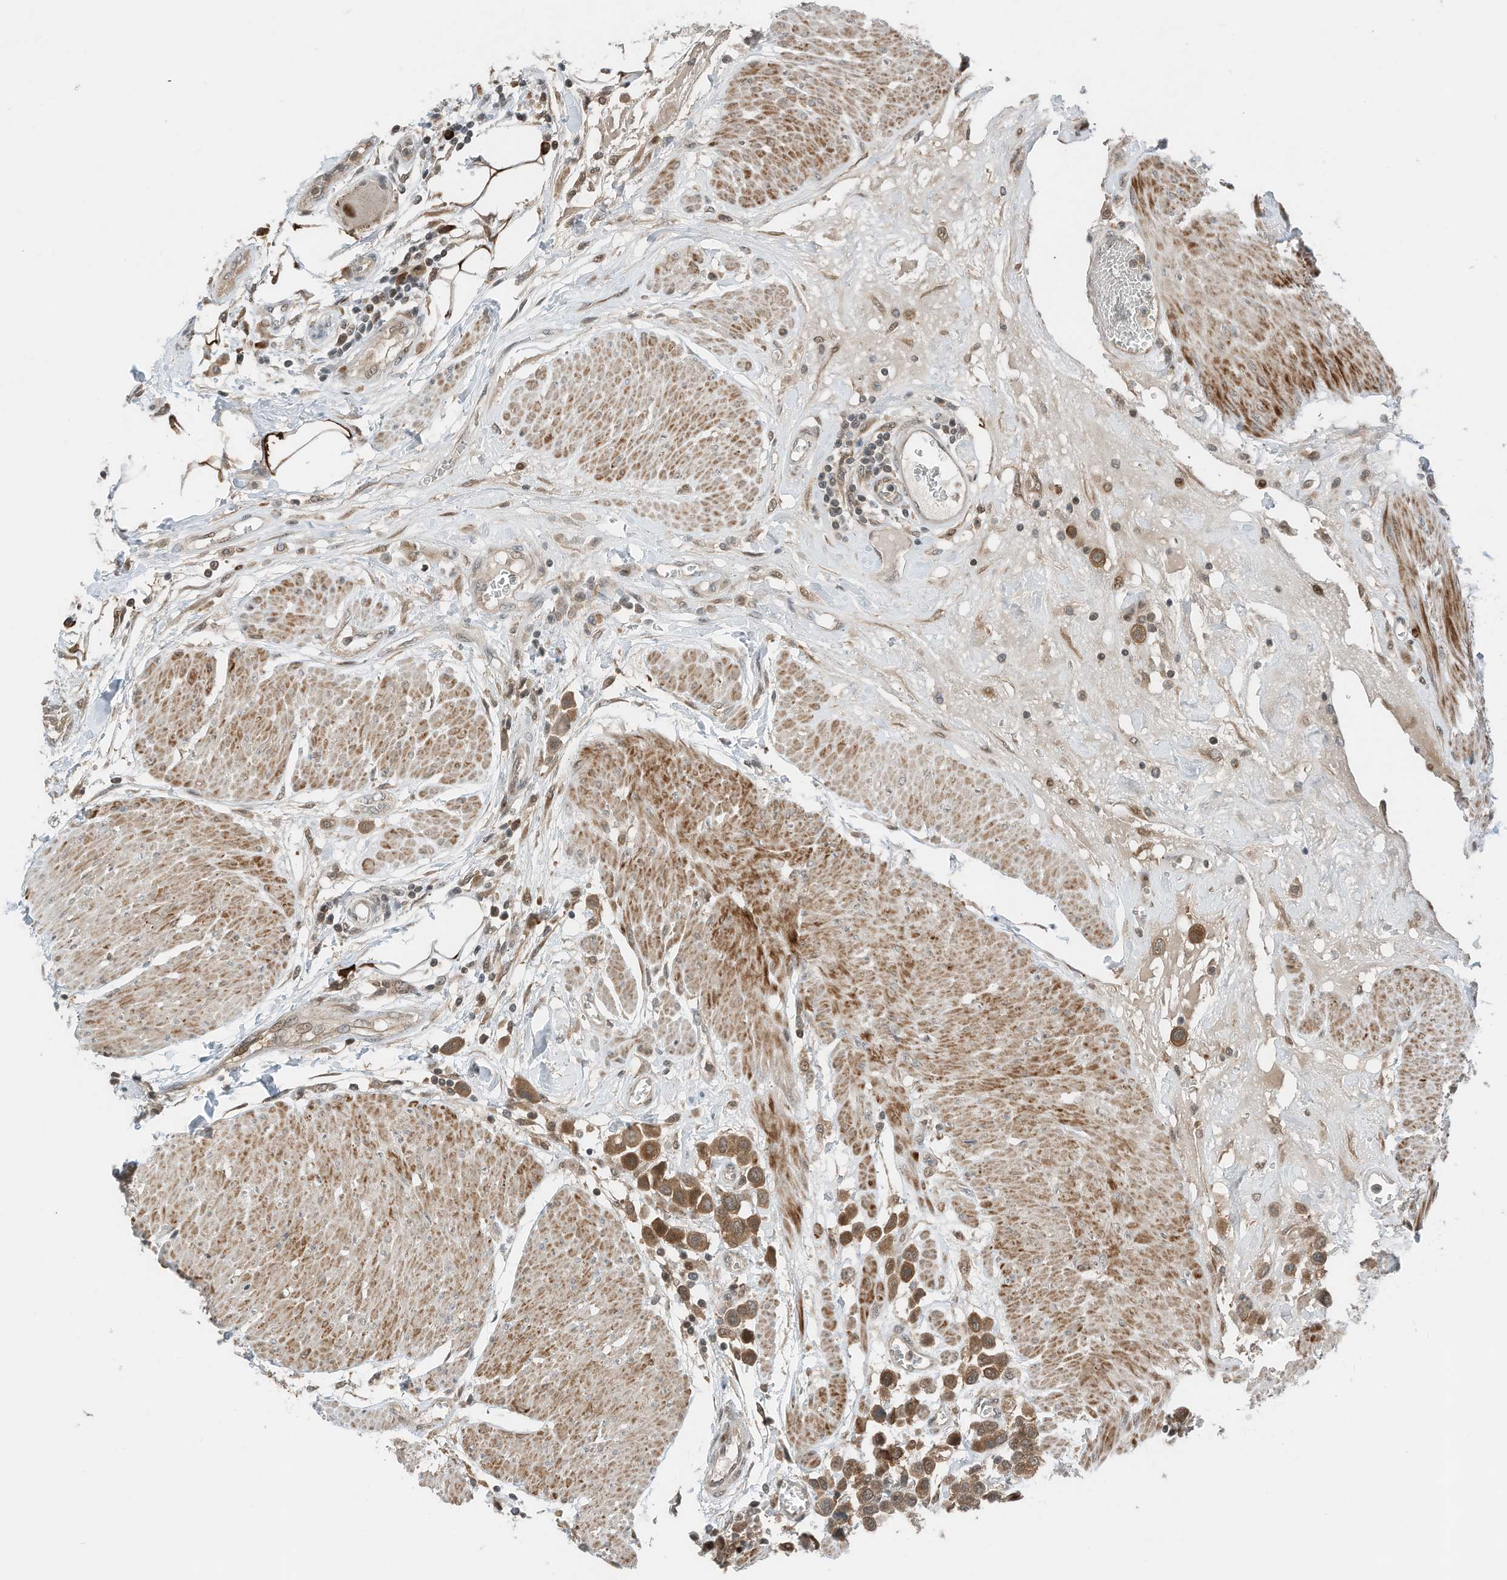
{"staining": {"intensity": "moderate", "quantity": ">75%", "location": "cytoplasmic/membranous"}, "tissue": "urothelial cancer", "cell_type": "Tumor cells", "image_type": "cancer", "snomed": [{"axis": "morphology", "description": "Urothelial carcinoma, High grade"}, {"axis": "topography", "description": "Urinary bladder"}], "caption": "The image shows staining of urothelial cancer, revealing moderate cytoplasmic/membranous protein positivity (brown color) within tumor cells.", "gene": "RMND1", "patient": {"sex": "male", "age": 50}}